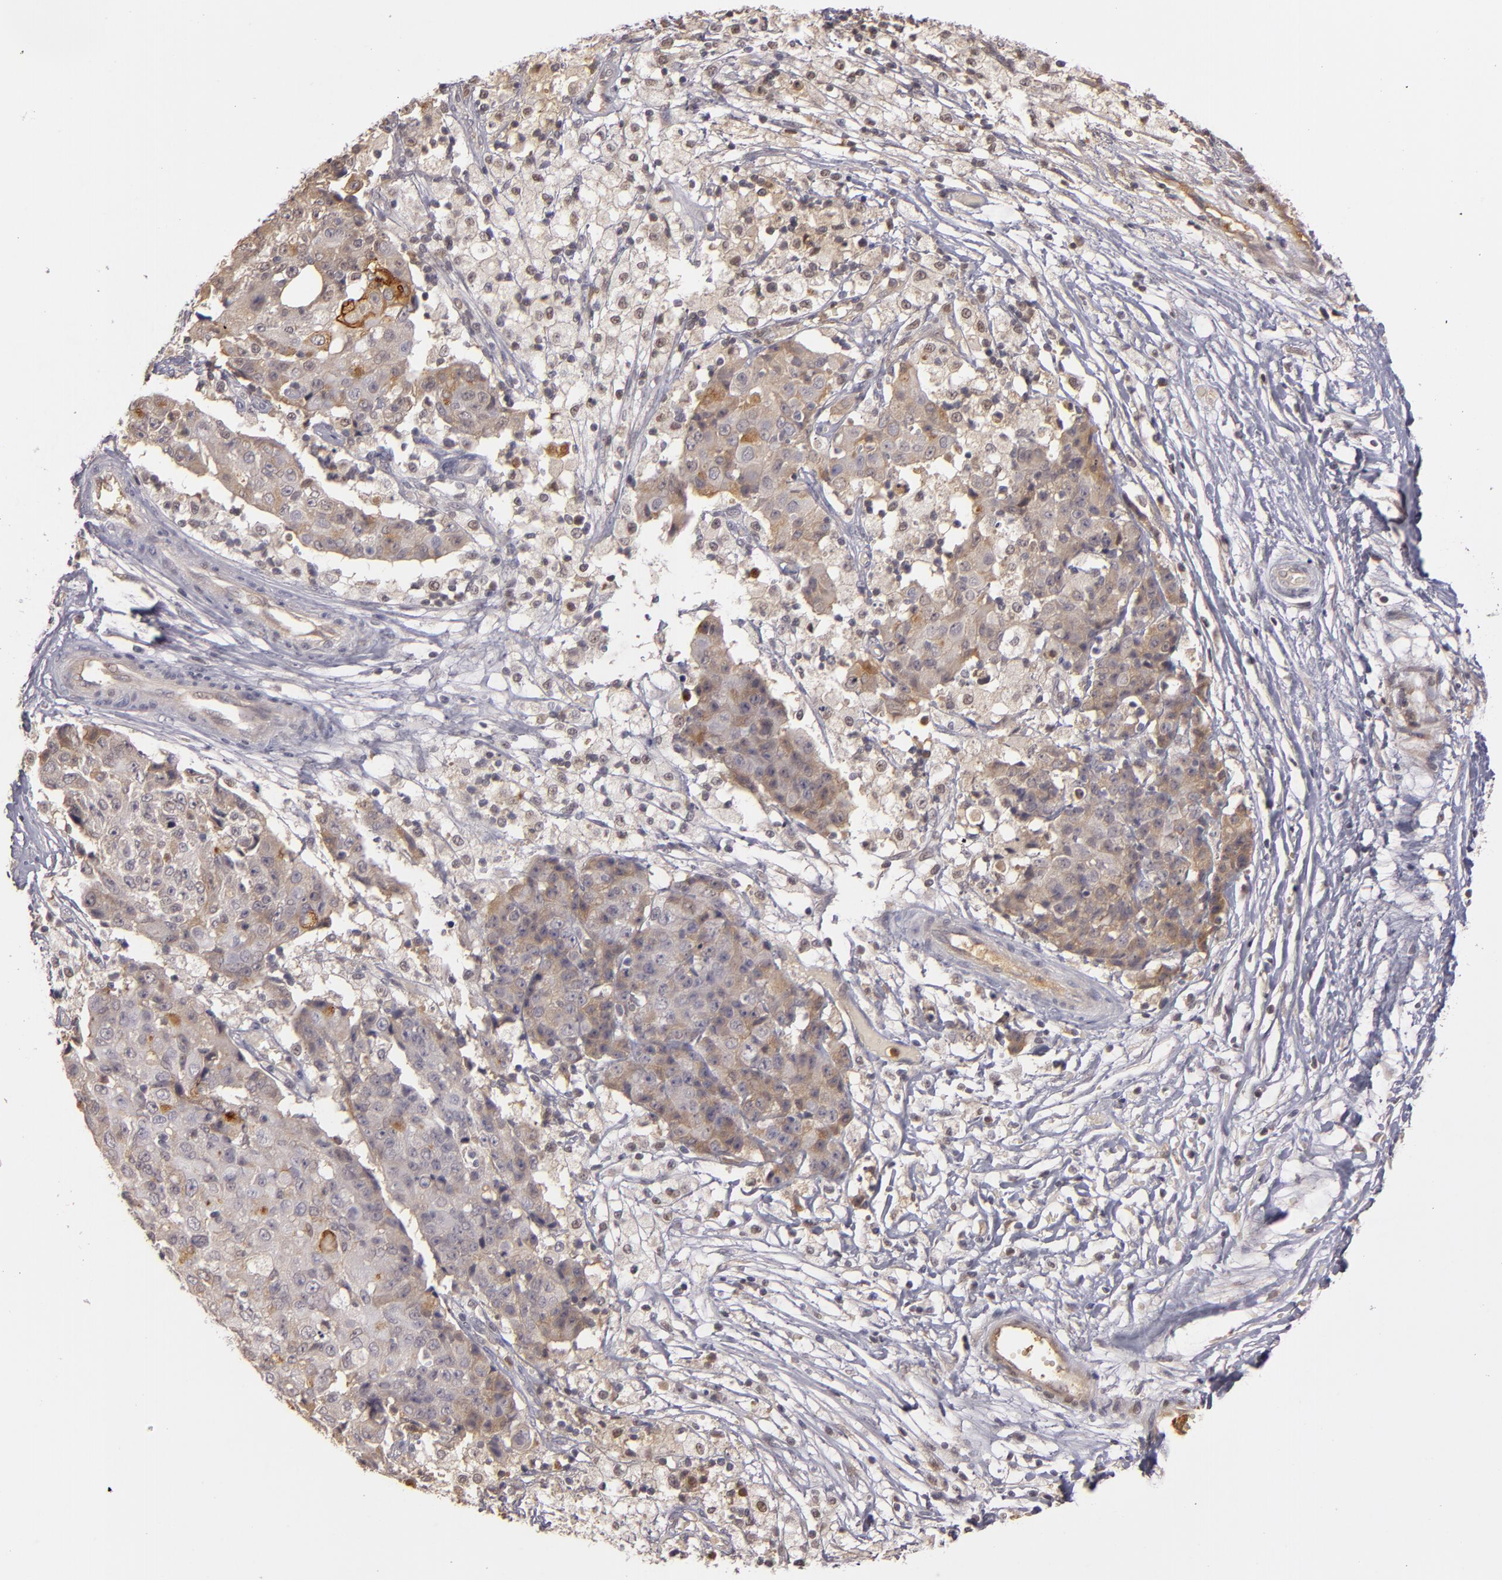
{"staining": {"intensity": "moderate", "quantity": "25%-75%", "location": "cytoplasmic/membranous"}, "tissue": "ovarian cancer", "cell_type": "Tumor cells", "image_type": "cancer", "snomed": [{"axis": "morphology", "description": "Carcinoma, endometroid"}, {"axis": "topography", "description": "Ovary"}], "caption": "Brown immunohistochemical staining in human ovarian cancer (endometroid carcinoma) displays moderate cytoplasmic/membranous staining in about 25%-75% of tumor cells. Immunohistochemistry stains the protein in brown and the nuclei are stained blue.", "gene": "LRG1", "patient": {"sex": "female", "age": 42}}